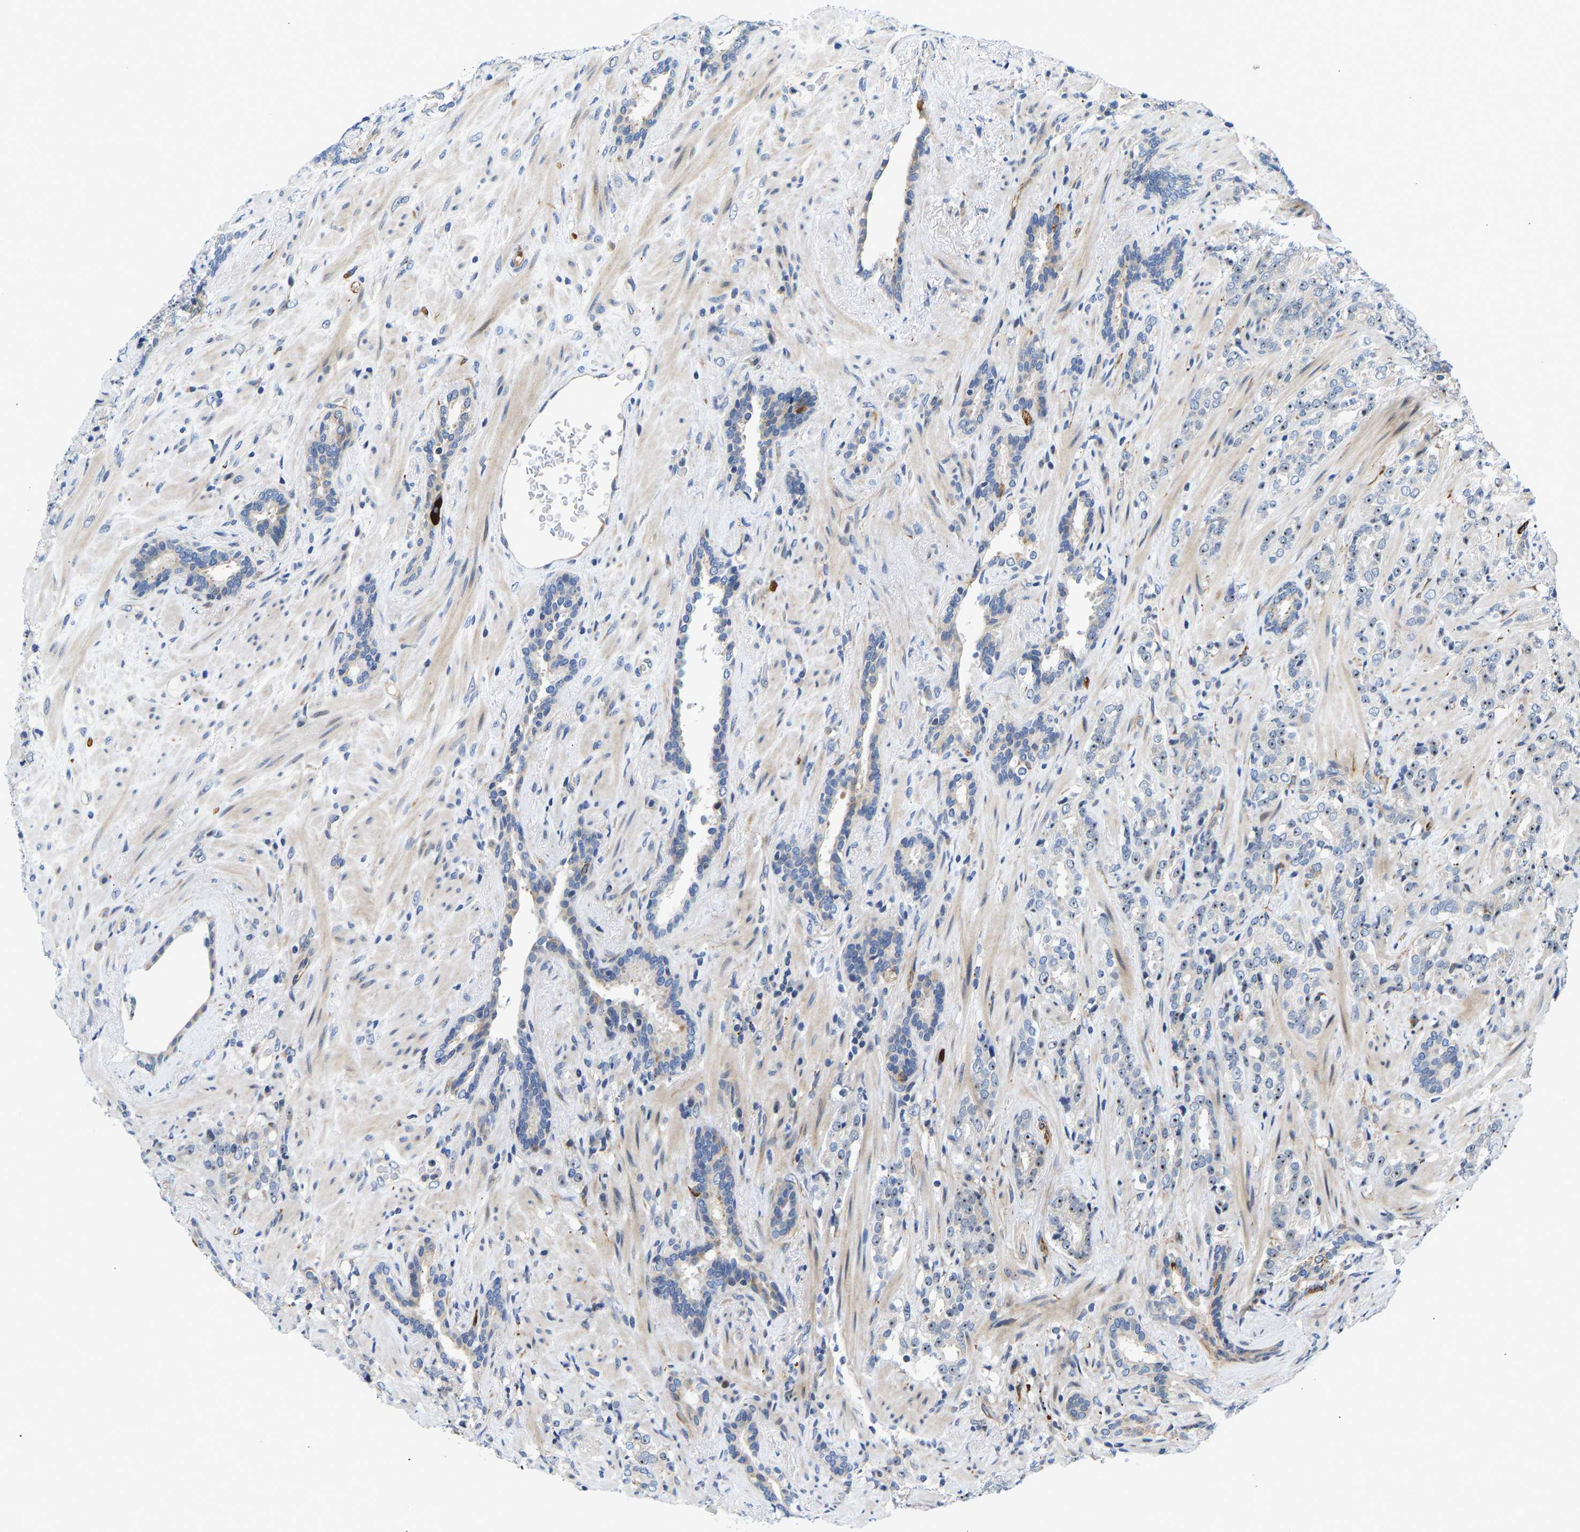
{"staining": {"intensity": "moderate", "quantity": "25%-75%", "location": "nuclear"}, "tissue": "prostate cancer", "cell_type": "Tumor cells", "image_type": "cancer", "snomed": [{"axis": "morphology", "description": "Adenocarcinoma, High grade"}, {"axis": "topography", "description": "Prostate"}], "caption": "DAB (3,3'-diaminobenzidine) immunohistochemical staining of prostate cancer reveals moderate nuclear protein expression in approximately 25%-75% of tumor cells. Immunohistochemistry (ihc) stains the protein of interest in brown and the nuclei are stained blue.", "gene": "RESF1", "patient": {"sex": "male", "age": 71}}